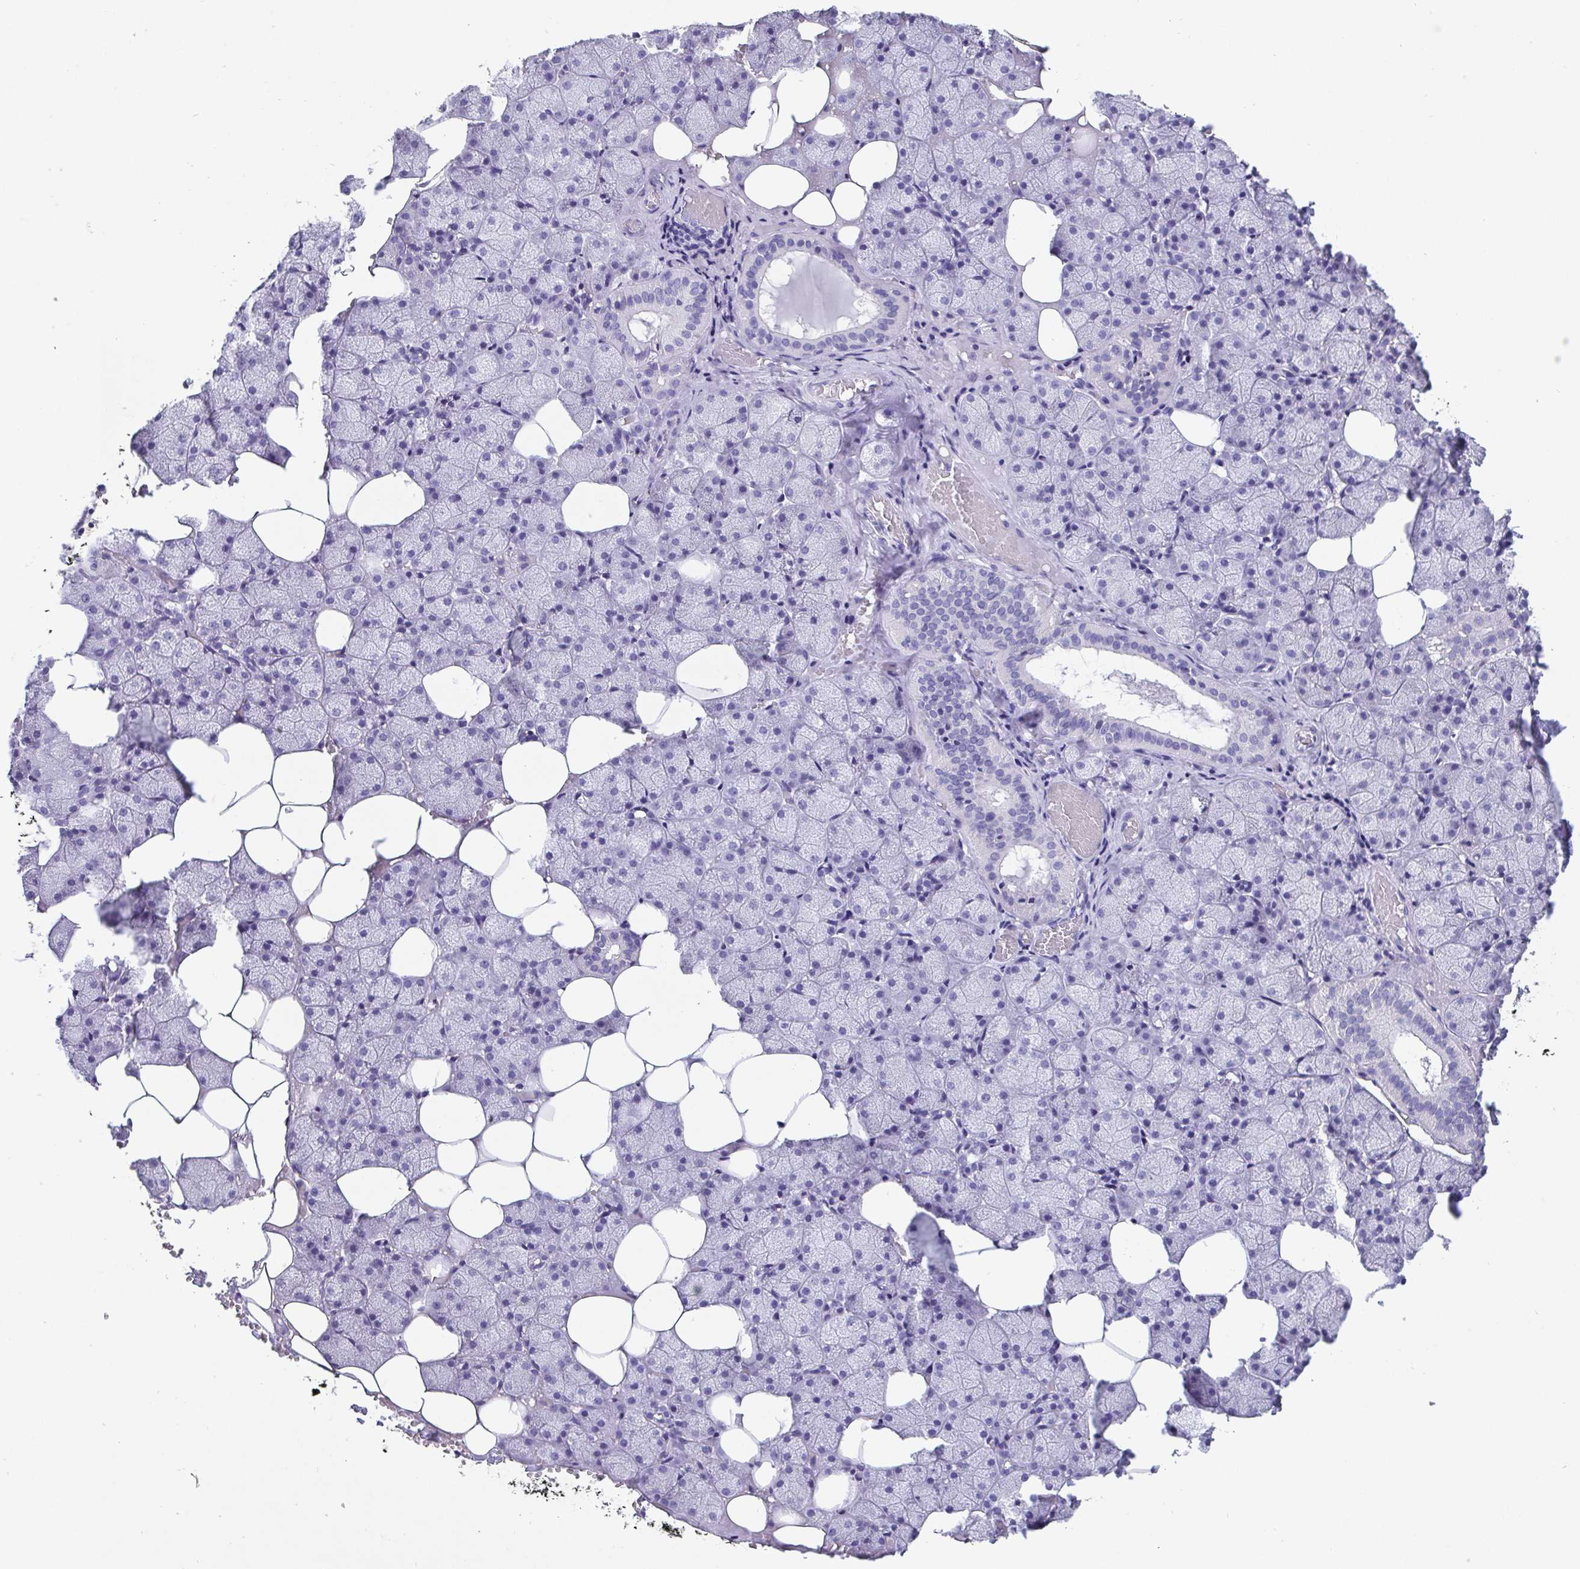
{"staining": {"intensity": "negative", "quantity": "none", "location": "none"}, "tissue": "salivary gland", "cell_type": "Glandular cells", "image_type": "normal", "snomed": [{"axis": "morphology", "description": "Normal tissue, NOS"}, {"axis": "topography", "description": "Salivary gland"}], "caption": "The histopathology image exhibits no staining of glandular cells in normal salivary gland.", "gene": "SCGN", "patient": {"sex": "male", "age": 38}}